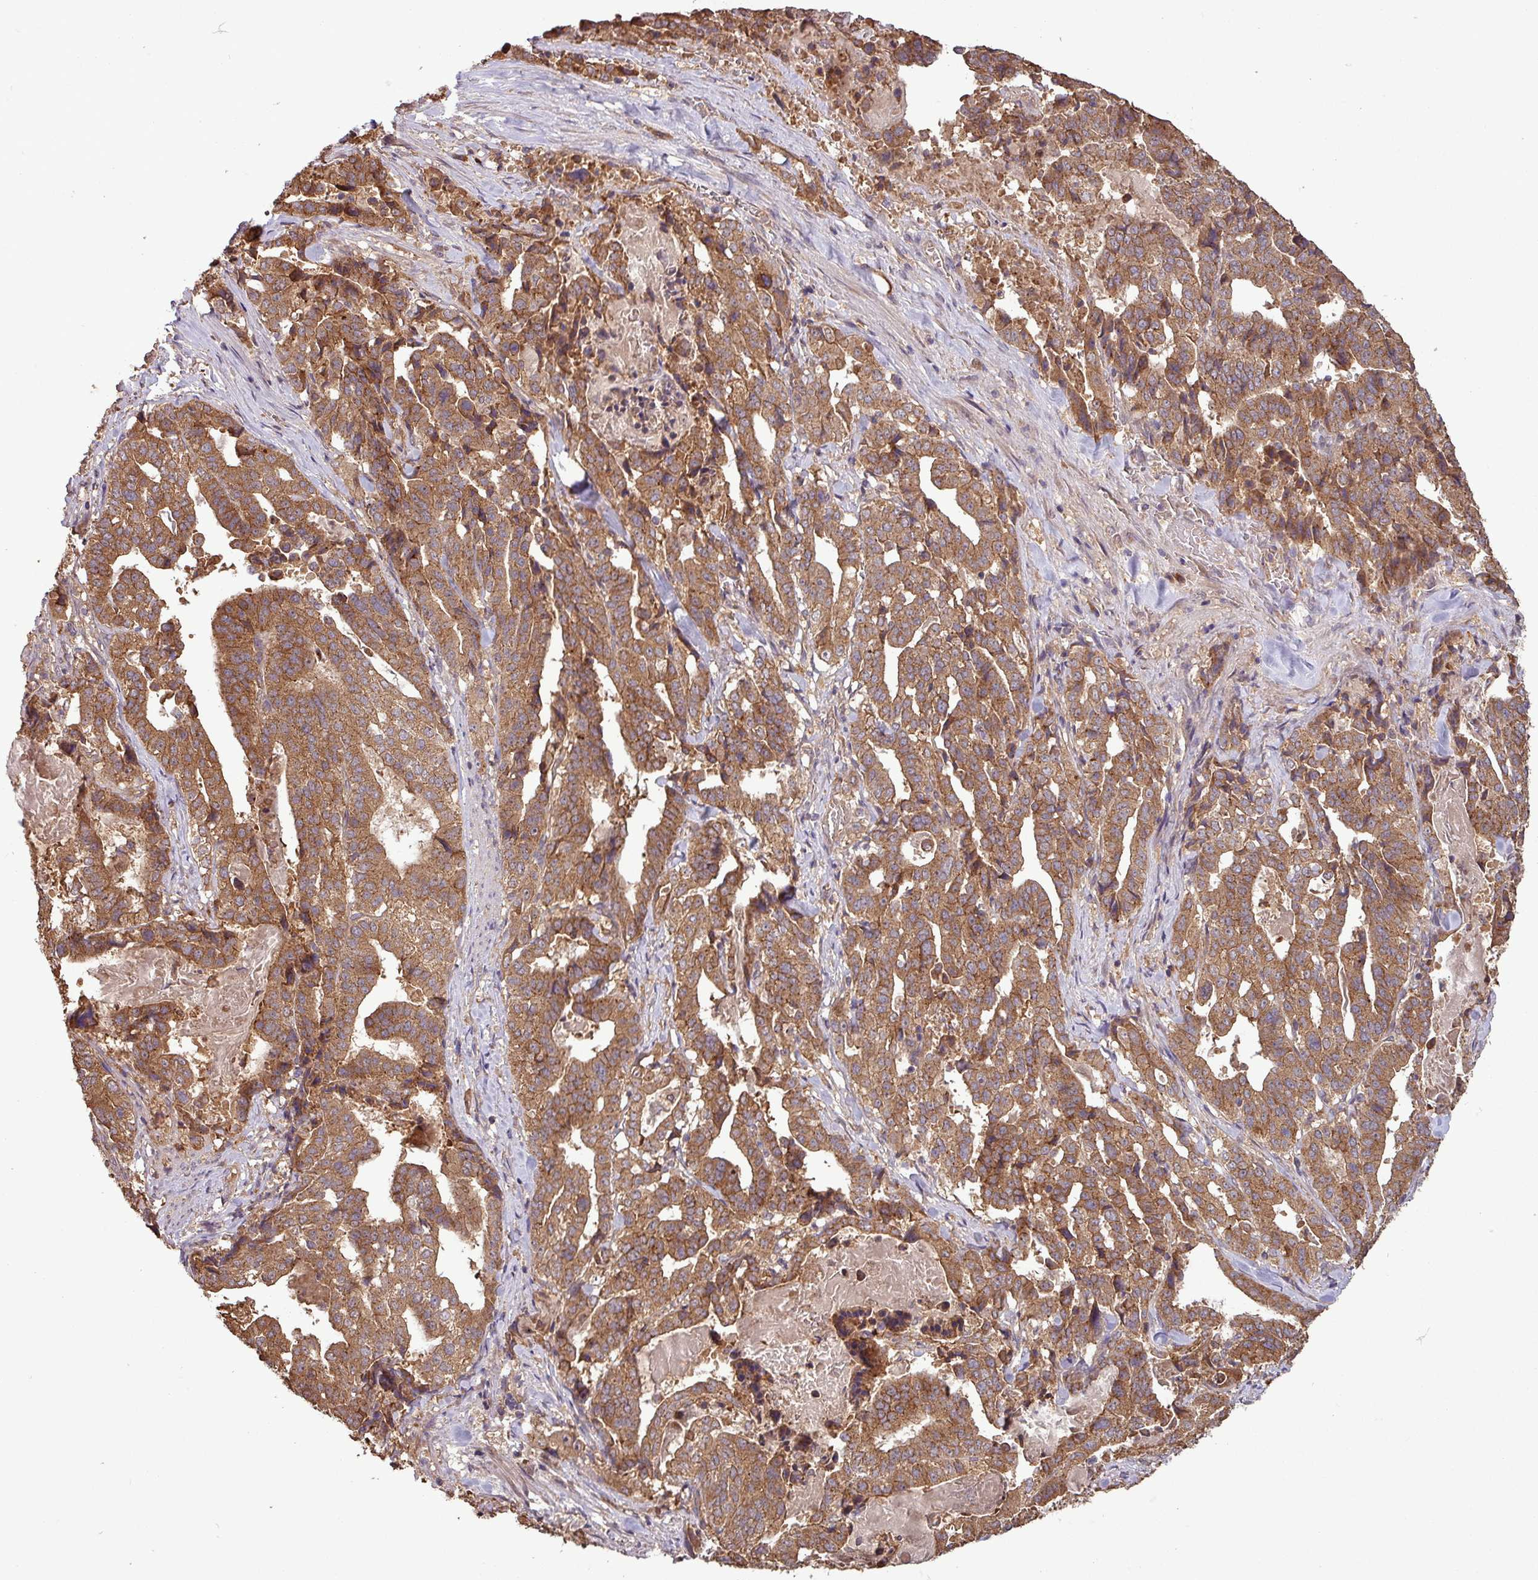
{"staining": {"intensity": "moderate", "quantity": ">75%", "location": "cytoplasmic/membranous"}, "tissue": "stomach cancer", "cell_type": "Tumor cells", "image_type": "cancer", "snomed": [{"axis": "morphology", "description": "Adenocarcinoma, NOS"}, {"axis": "topography", "description": "Stomach"}], "caption": "This is a photomicrograph of immunohistochemistry staining of stomach cancer (adenocarcinoma), which shows moderate staining in the cytoplasmic/membranous of tumor cells.", "gene": "NT5C3A", "patient": {"sex": "male", "age": 48}}